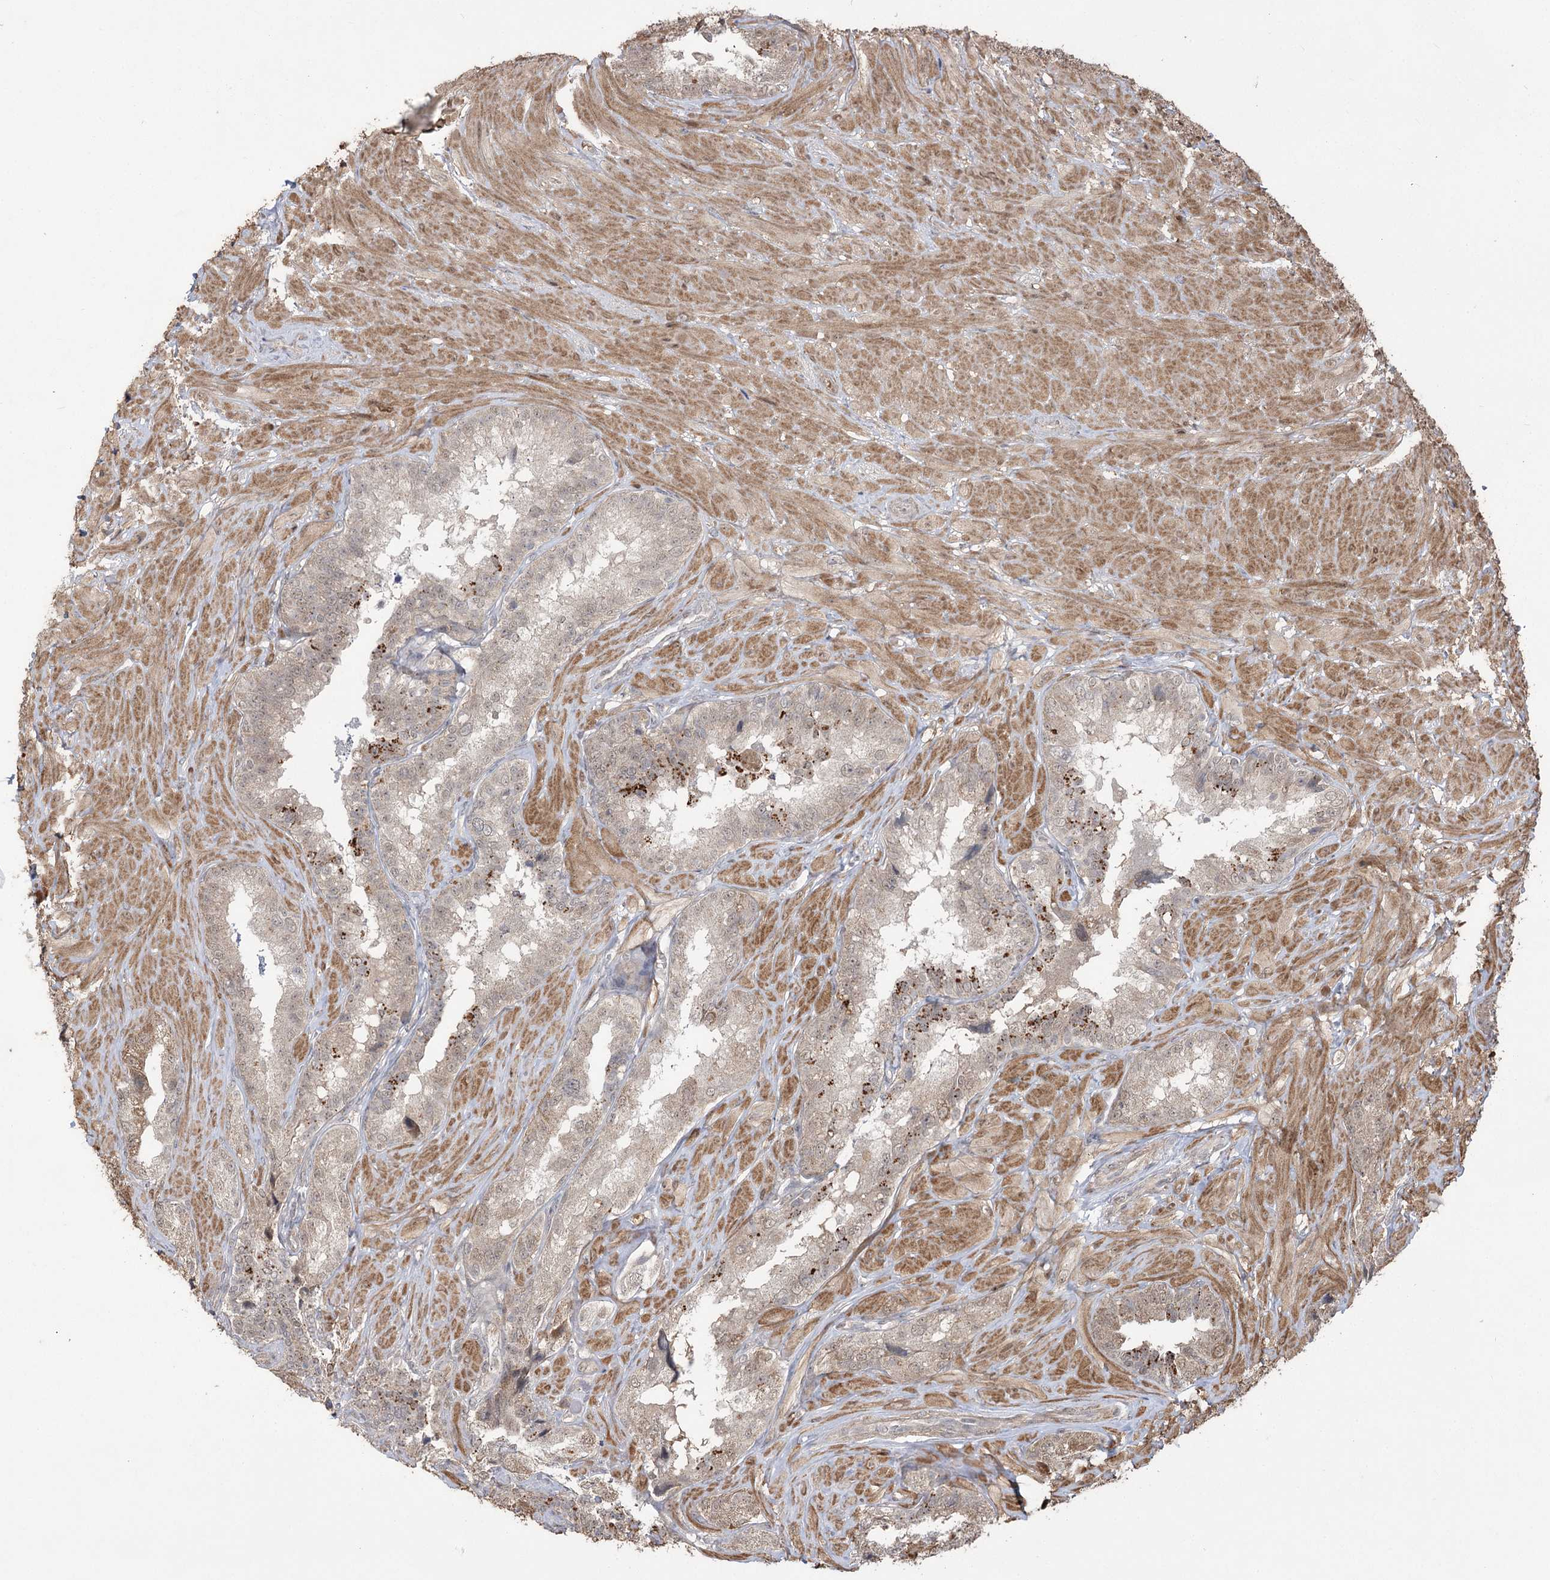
{"staining": {"intensity": "moderate", "quantity": "25%-75%", "location": "cytoplasmic/membranous,nuclear"}, "tissue": "seminal vesicle", "cell_type": "Glandular cells", "image_type": "normal", "snomed": [{"axis": "morphology", "description": "Normal tissue, NOS"}, {"axis": "topography", "description": "Seminal veicle"}, {"axis": "topography", "description": "Peripheral nerve tissue"}], "caption": "Moderate cytoplasmic/membranous,nuclear staining for a protein is seen in approximately 25%-75% of glandular cells of normal seminal vesicle using immunohistochemistry (IHC).", "gene": "TENM2", "patient": {"sex": "male", "age": 67}}